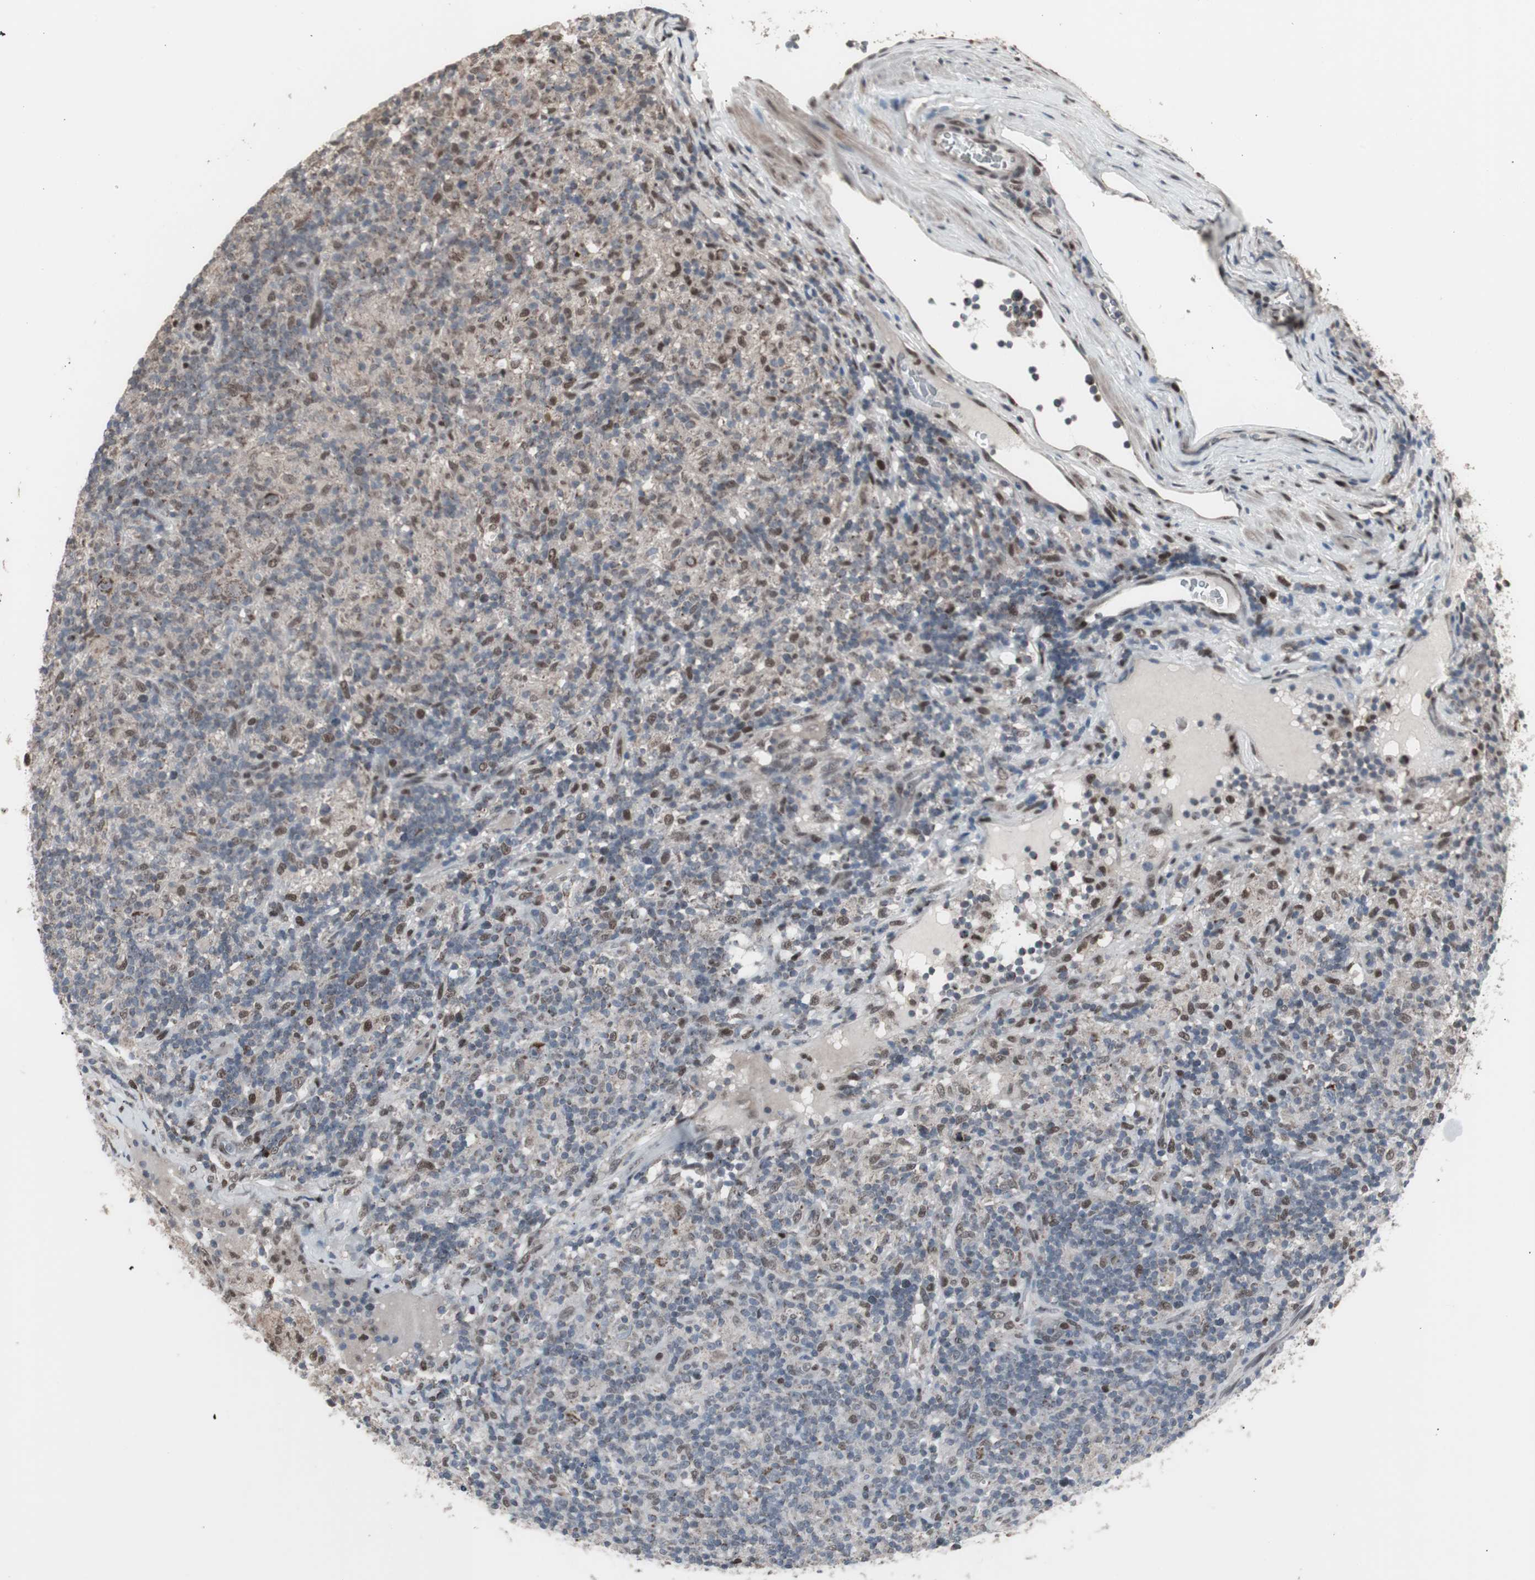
{"staining": {"intensity": "weak", "quantity": ">75%", "location": "nuclear"}, "tissue": "lymphoma", "cell_type": "Tumor cells", "image_type": "cancer", "snomed": [{"axis": "morphology", "description": "Hodgkin's disease, NOS"}, {"axis": "topography", "description": "Lymph node"}], "caption": "This is an image of immunohistochemistry (IHC) staining of lymphoma, which shows weak staining in the nuclear of tumor cells.", "gene": "RXRA", "patient": {"sex": "male", "age": 70}}